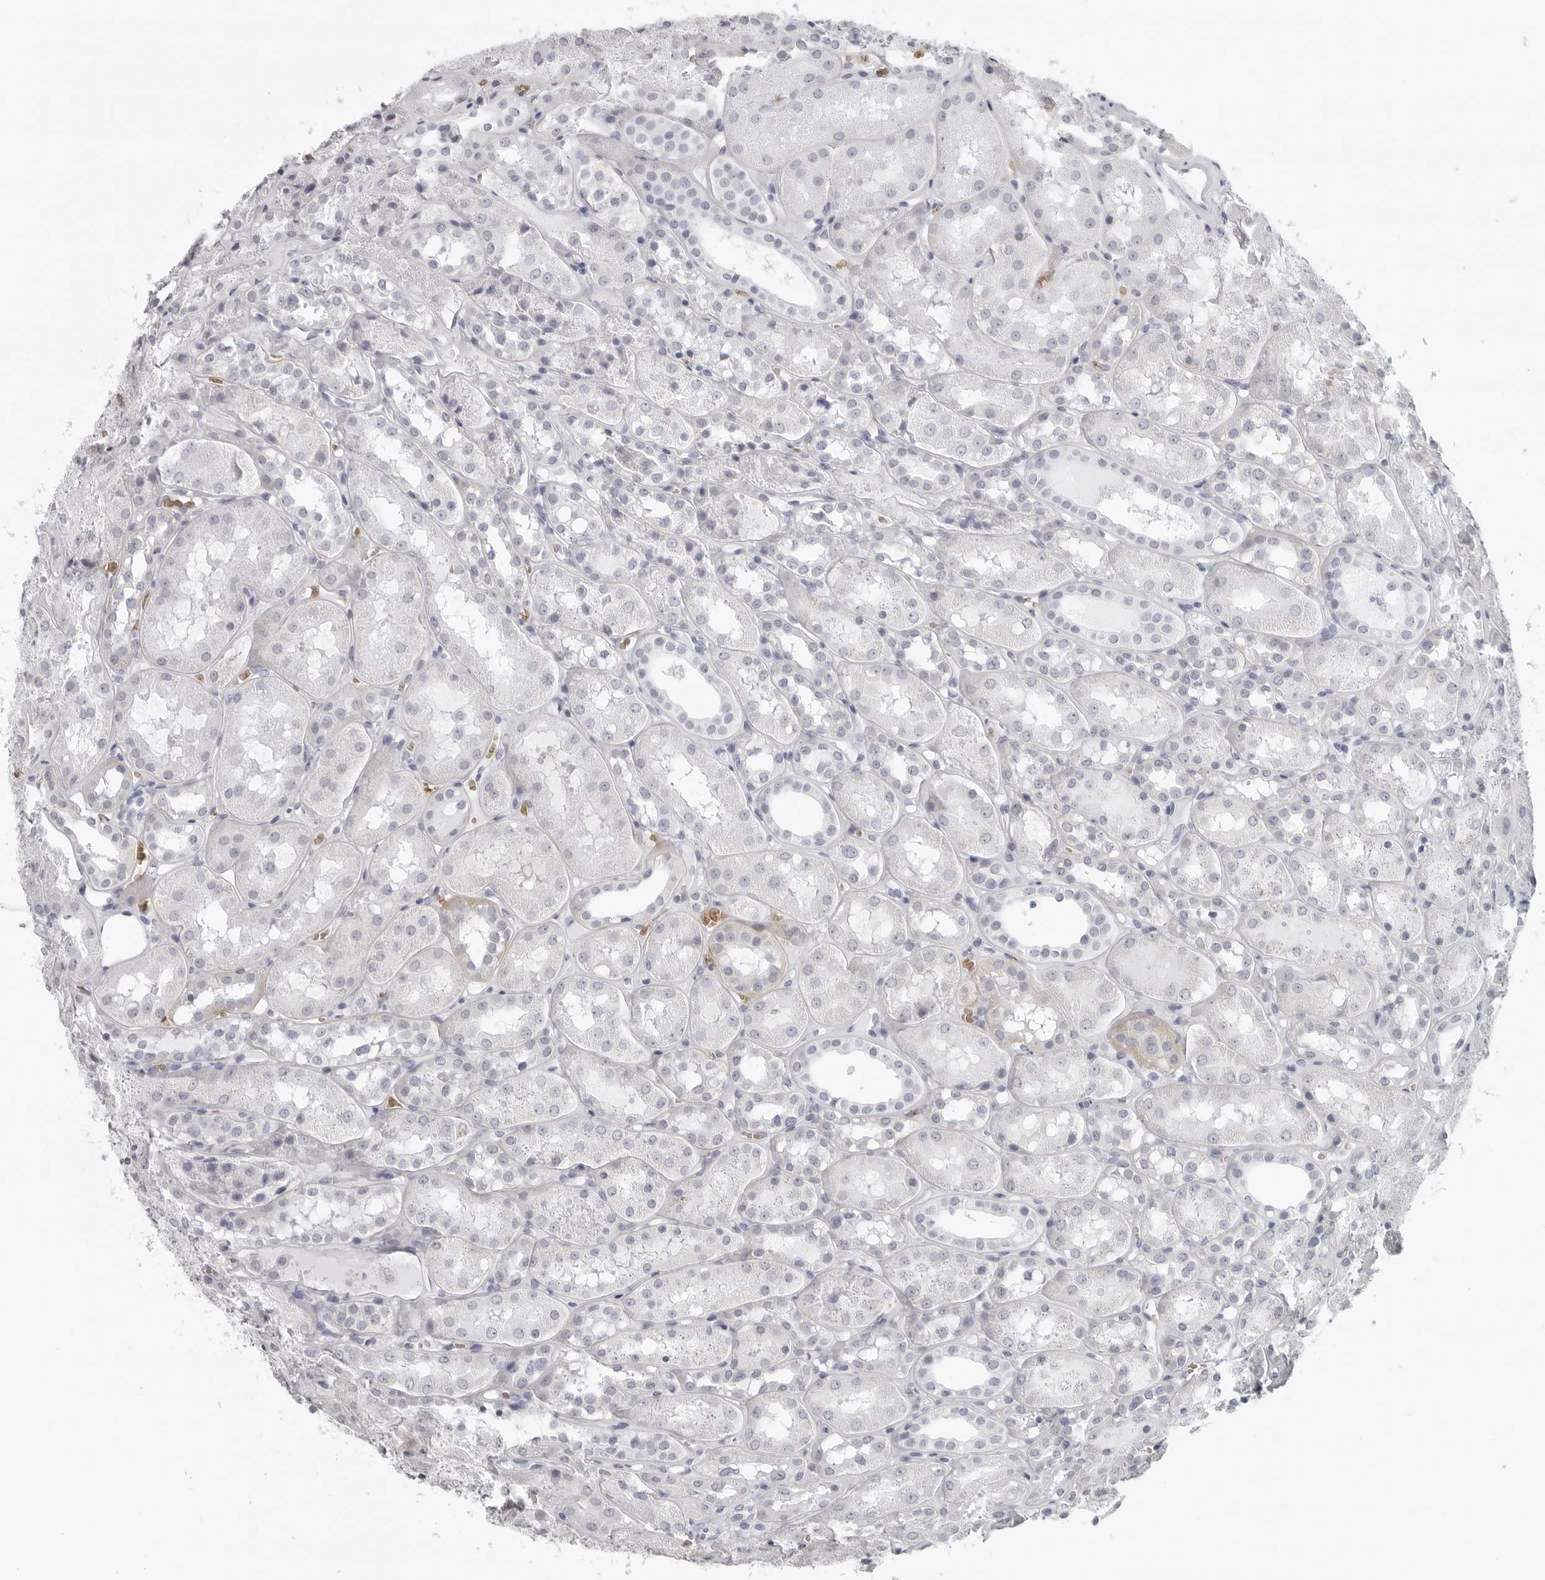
{"staining": {"intensity": "negative", "quantity": "none", "location": "none"}, "tissue": "kidney", "cell_type": "Cells in glomeruli", "image_type": "normal", "snomed": [{"axis": "morphology", "description": "Normal tissue, NOS"}, {"axis": "topography", "description": "Kidney"}], "caption": "Immunohistochemistry (IHC) micrograph of benign kidney: kidney stained with DAB (3,3'-diaminobenzidine) shows no significant protein expression in cells in glomeruli. (DAB IHC visualized using brightfield microscopy, high magnification).", "gene": "EPB41", "patient": {"sex": "male", "age": 16}}